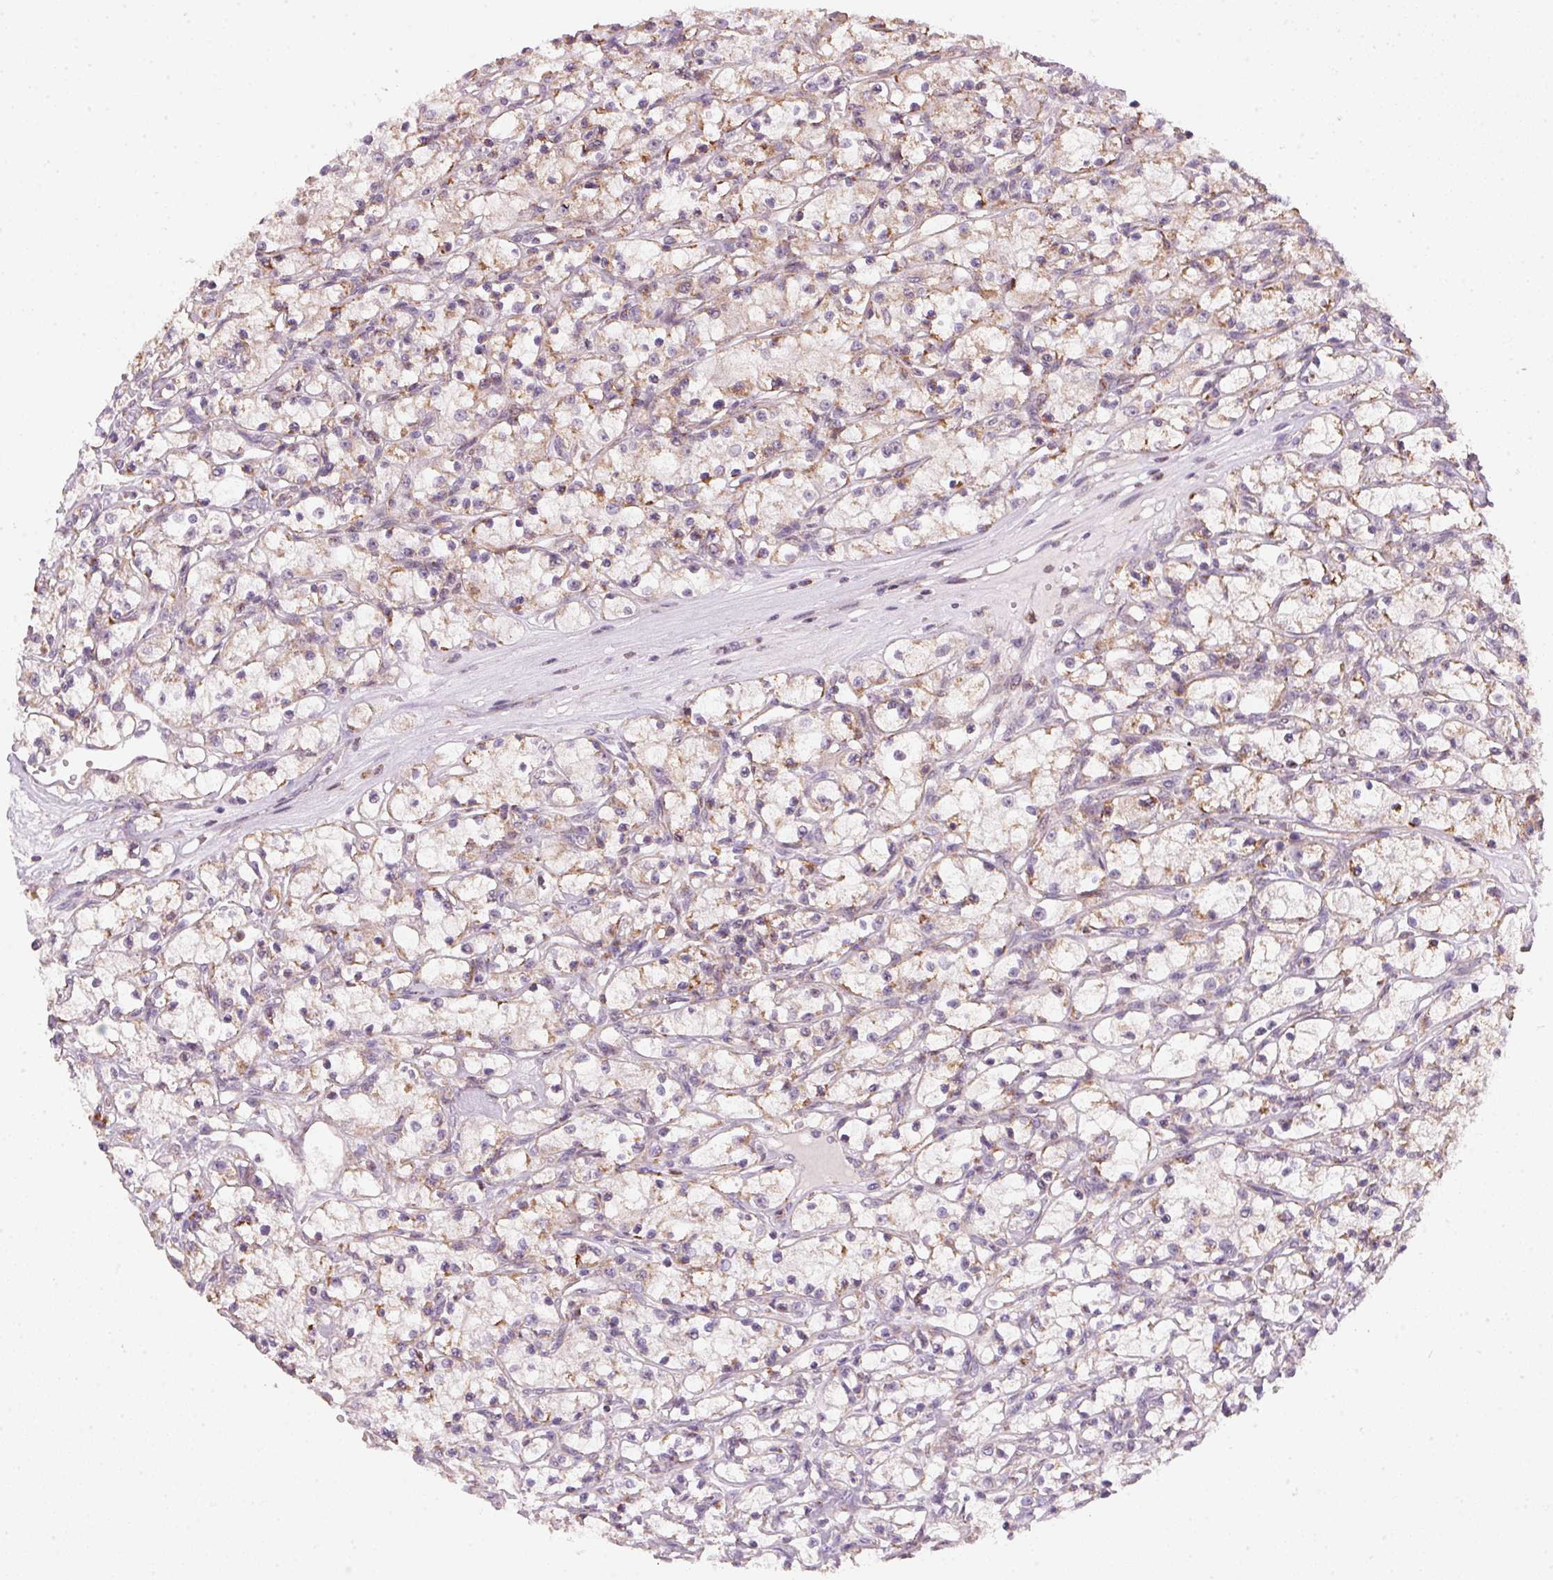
{"staining": {"intensity": "weak", "quantity": "25%-75%", "location": "cytoplasmic/membranous"}, "tissue": "renal cancer", "cell_type": "Tumor cells", "image_type": "cancer", "snomed": [{"axis": "morphology", "description": "Adenocarcinoma, NOS"}, {"axis": "topography", "description": "Kidney"}], "caption": "IHC histopathology image of neoplastic tissue: human renal adenocarcinoma stained using immunohistochemistry shows low levels of weak protein expression localized specifically in the cytoplasmic/membranous of tumor cells, appearing as a cytoplasmic/membranous brown color.", "gene": "COQ7", "patient": {"sex": "female", "age": 59}}